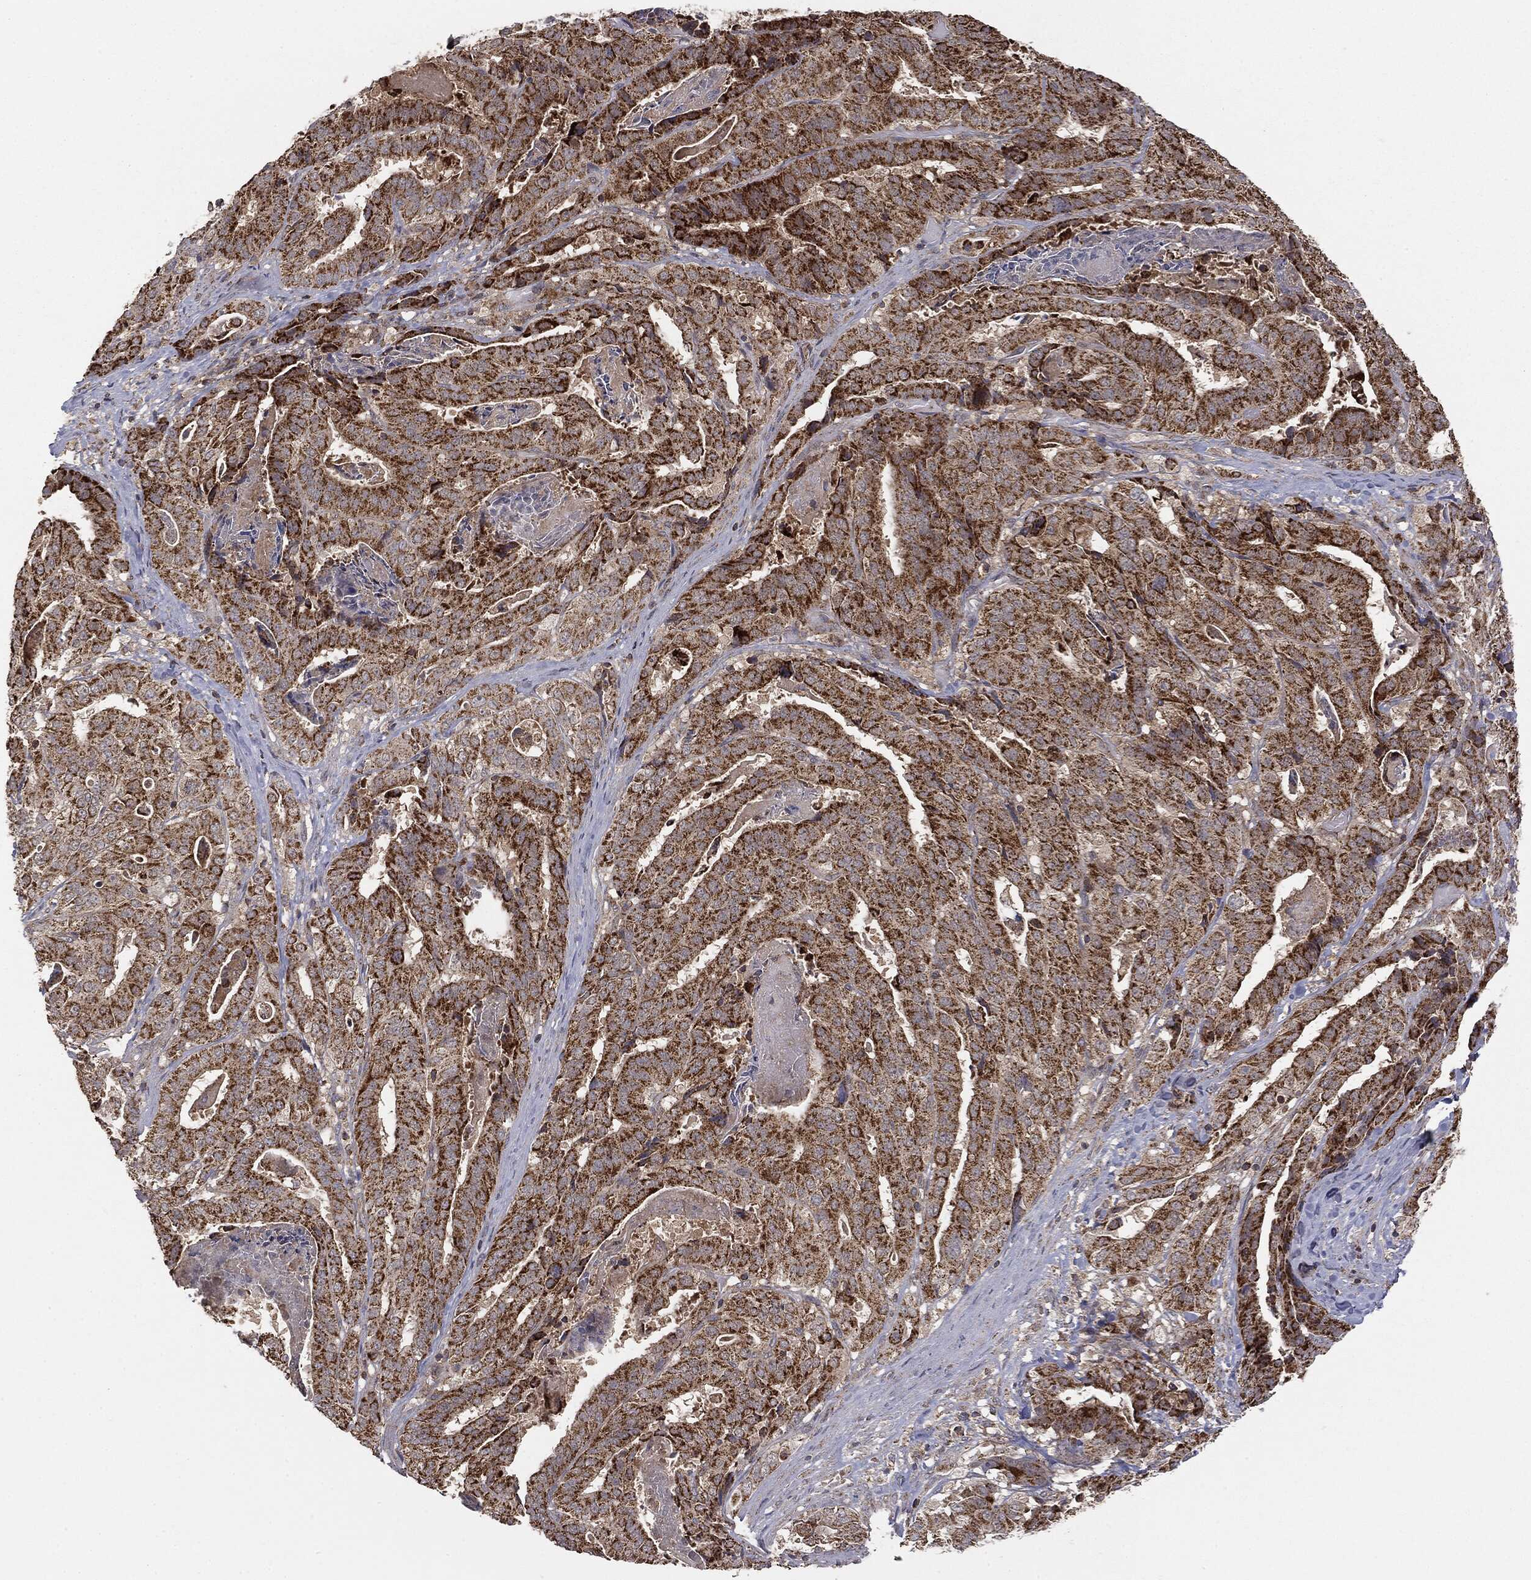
{"staining": {"intensity": "strong", "quantity": ">75%", "location": "cytoplasmic/membranous"}, "tissue": "stomach cancer", "cell_type": "Tumor cells", "image_type": "cancer", "snomed": [{"axis": "morphology", "description": "Adenocarcinoma, NOS"}, {"axis": "topography", "description": "Stomach"}], "caption": "About >75% of tumor cells in human adenocarcinoma (stomach) exhibit strong cytoplasmic/membranous protein staining as visualized by brown immunohistochemical staining.", "gene": "MTOR", "patient": {"sex": "male", "age": 48}}